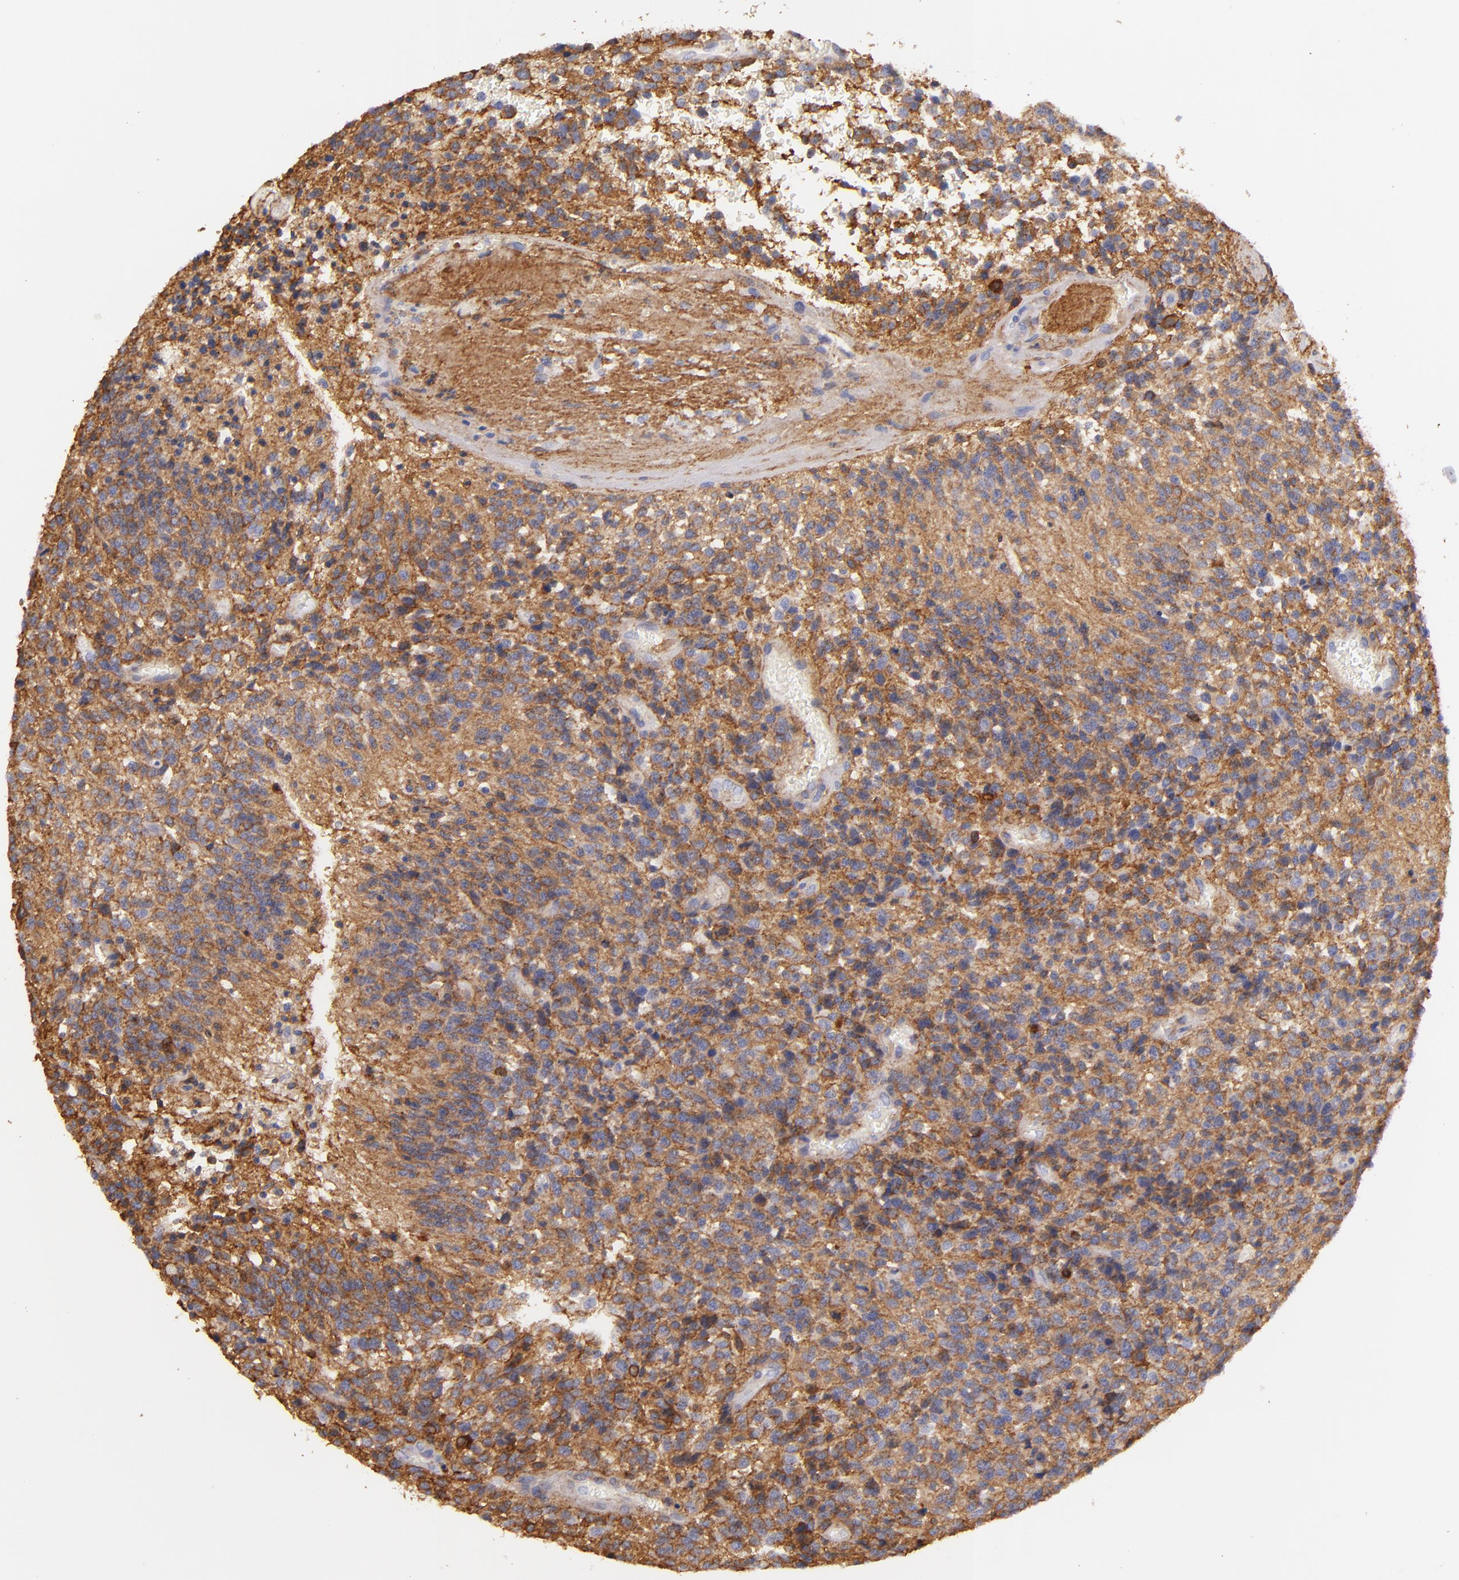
{"staining": {"intensity": "moderate", "quantity": ">75%", "location": "cytoplasmic/membranous"}, "tissue": "glioma", "cell_type": "Tumor cells", "image_type": "cancer", "snomed": [{"axis": "morphology", "description": "Glioma, malignant, High grade"}, {"axis": "topography", "description": "Brain"}], "caption": "Immunohistochemistry staining of high-grade glioma (malignant), which displays medium levels of moderate cytoplasmic/membranous positivity in about >75% of tumor cells indicating moderate cytoplasmic/membranous protein positivity. The staining was performed using DAB (3,3'-diaminobenzidine) (brown) for protein detection and nuclei were counterstained in hematoxylin (blue).", "gene": "CD151", "patient": {"sex": "male", "age": 36}}